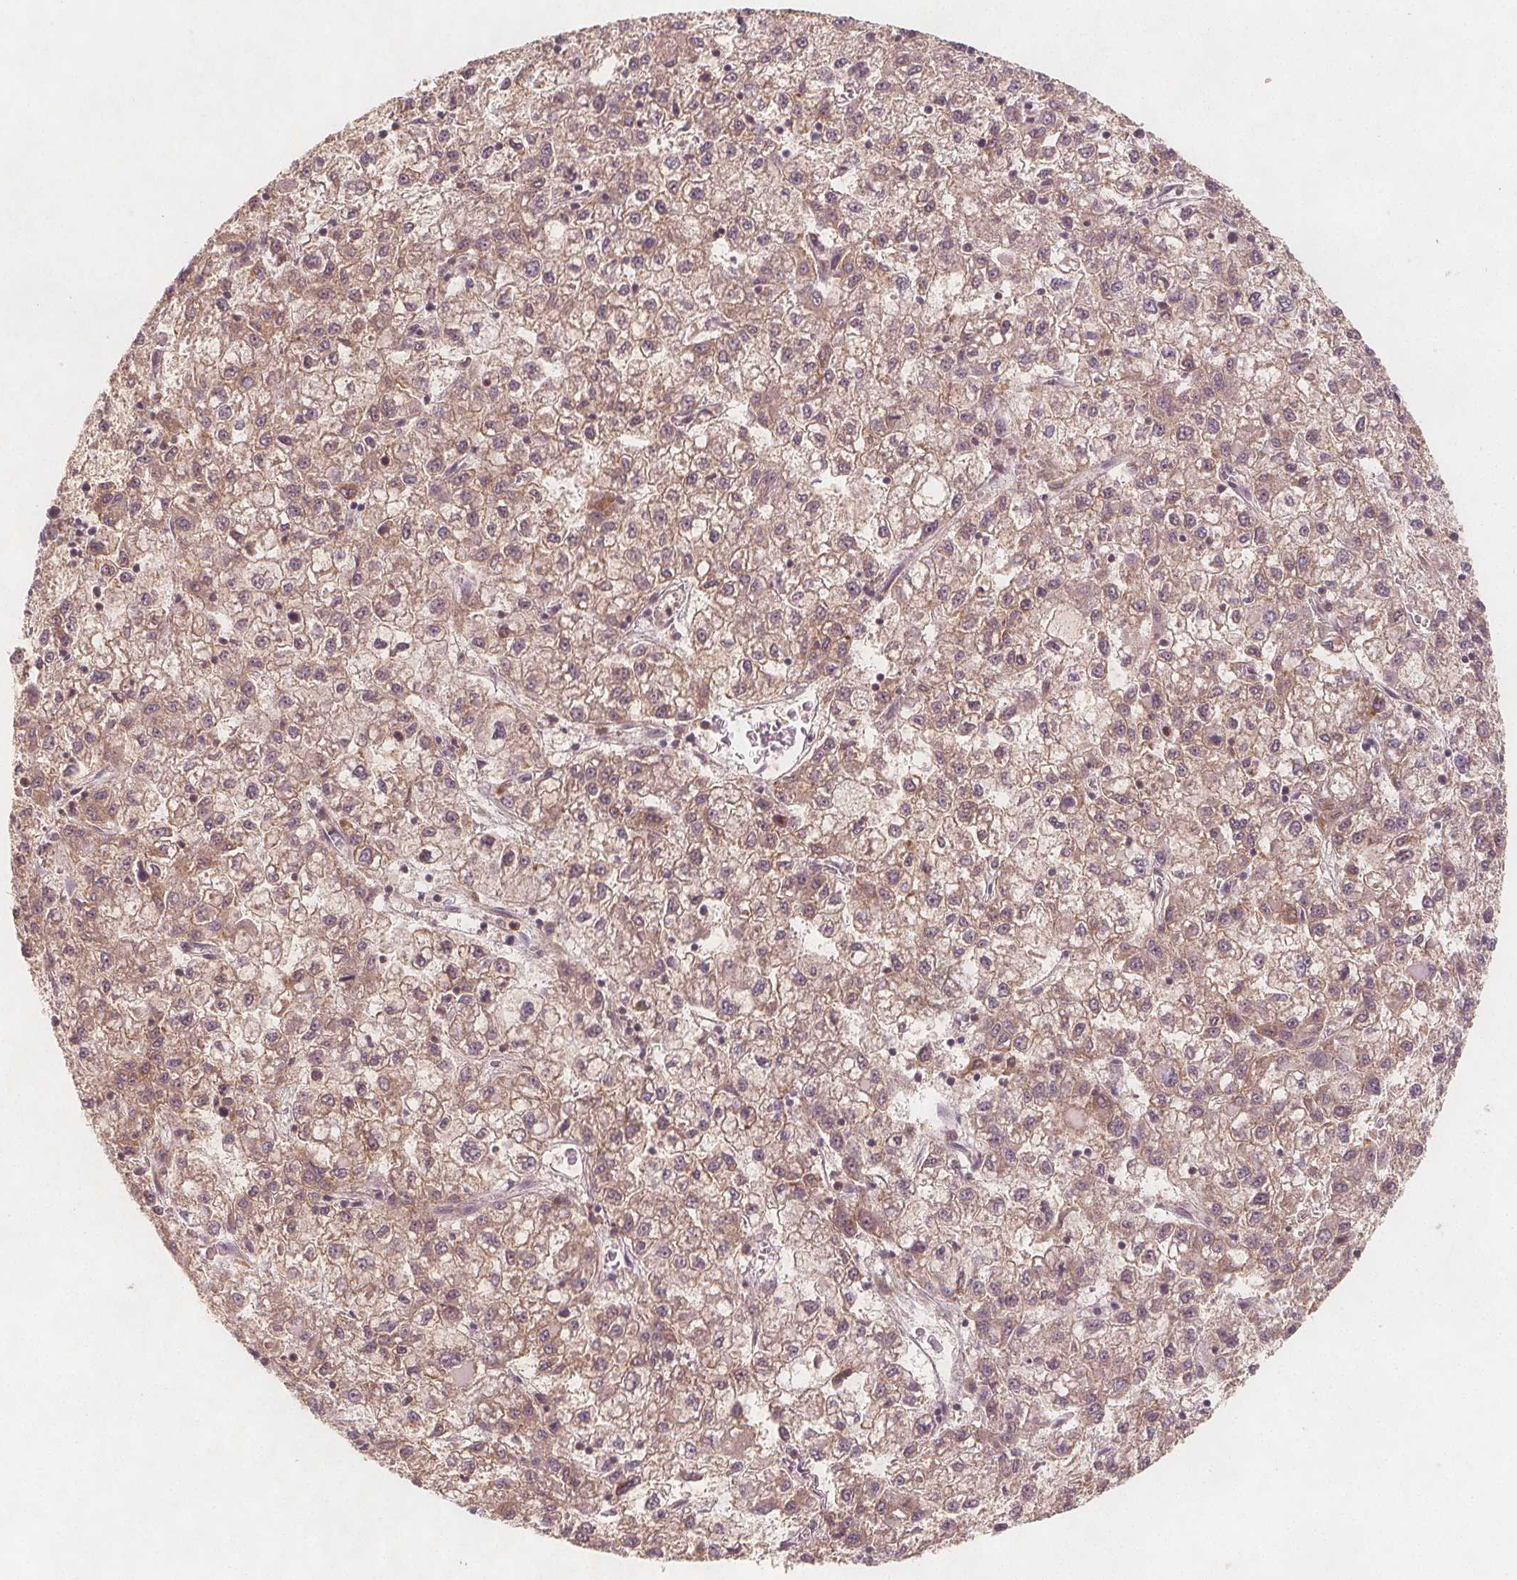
{"staining": {"intensity": "weak", "quantity": ">75%", "location": "cytoplasmic/membranous"}, "tissue": "liver cancer", "cell_type": "Tumor cells", "image_type": "cancer", "snomed": [{"axis": "morphology", "description": "Carcinoma, Hepatocellular, NOS"}, {"axis": "topography", "description": "Liver"}], "caption": "An image of liver cancer stained for a protein displays weak cytoplasmic/membranous brown staining in tumor cells. (Stains: DAB in brown, nuclei in blue, Microscopy: brightfield microscopy at high magnification).", "gene": "NCSTN", "patient": {"sex": "male", "age": 40}}